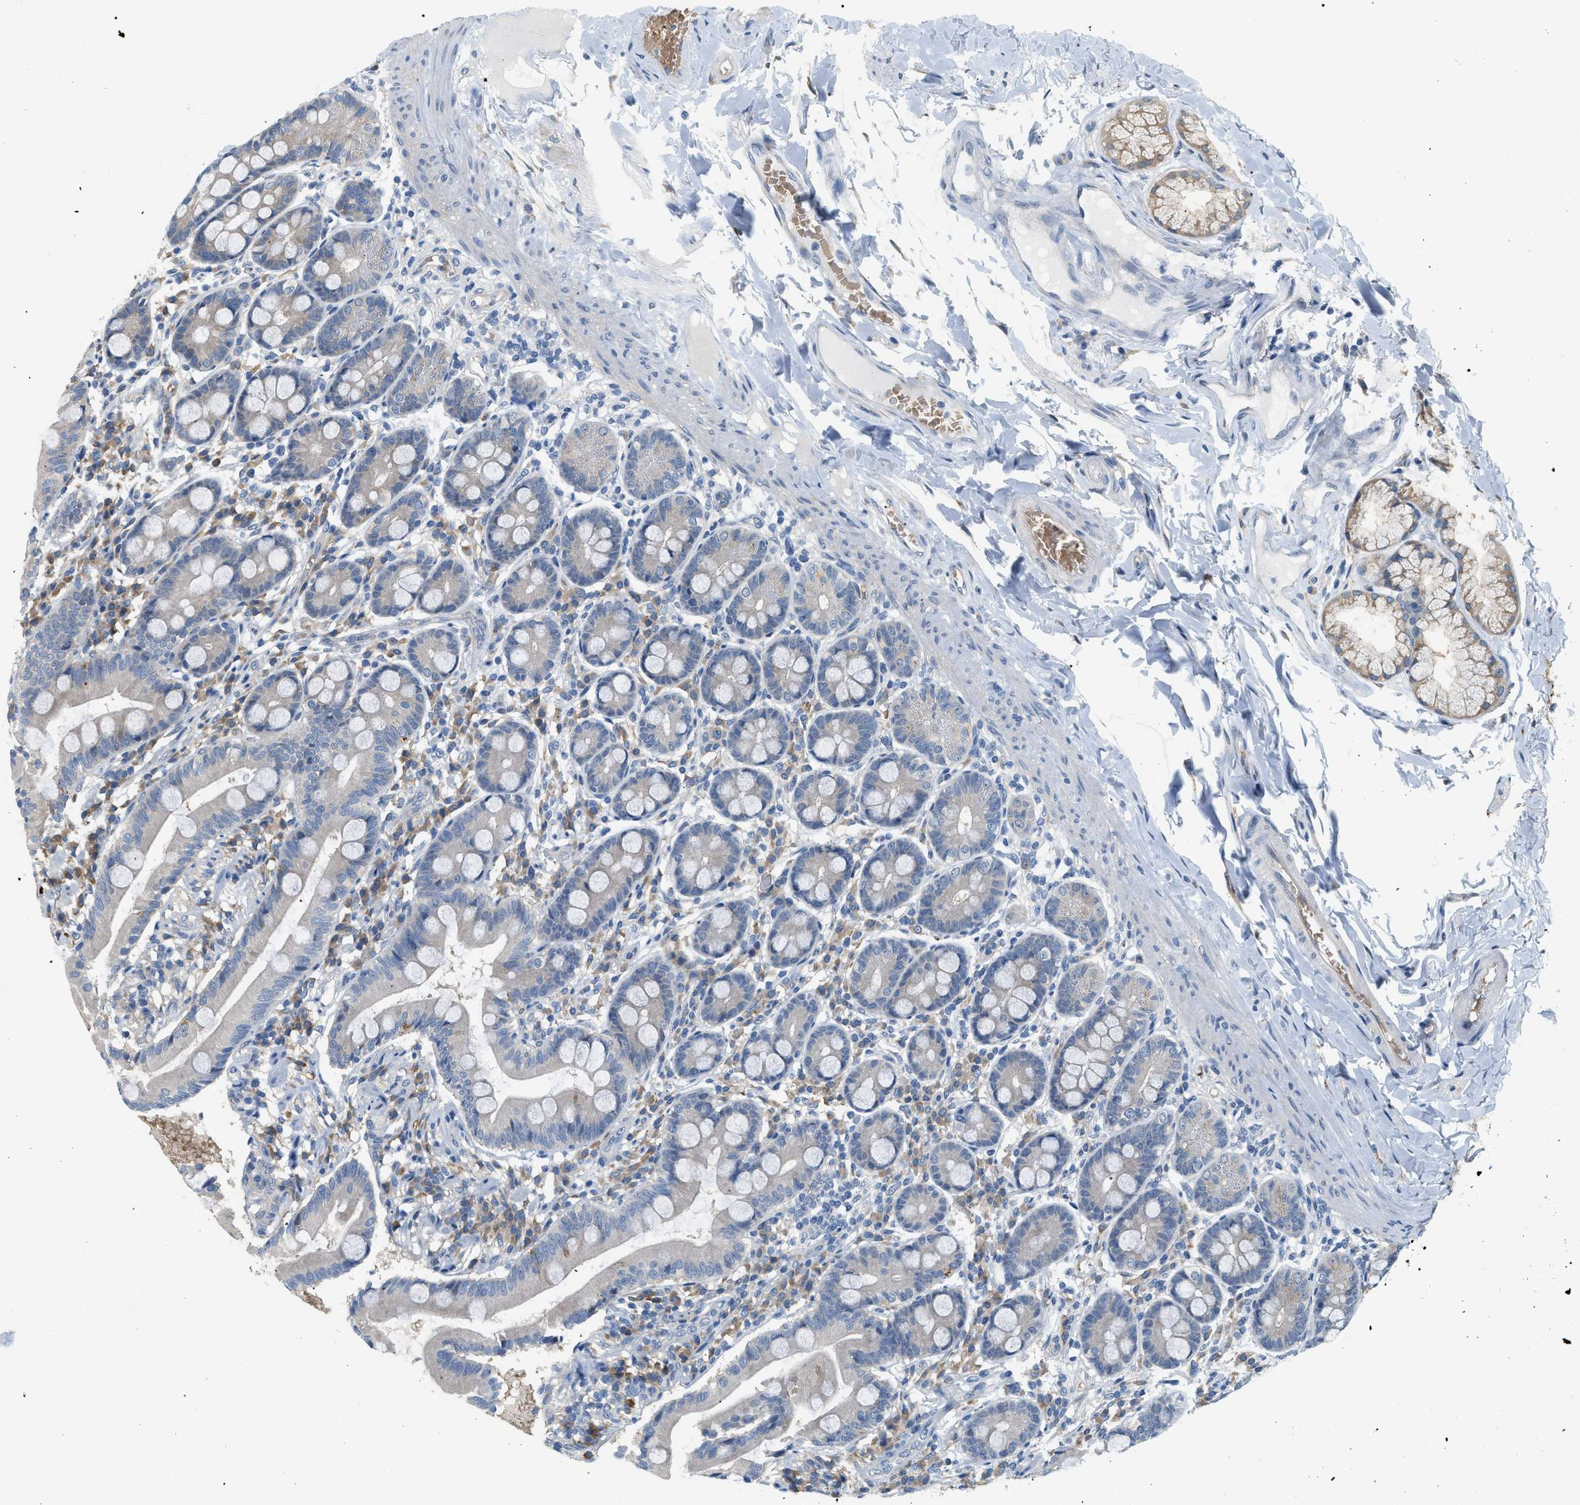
{"staining": {"intensity": "weak", "quantity": "<25%", "location": "cytoplasmic/membranous"}, "tissue": "duodenum", "cell_type": "Glandular cells", "image_type": "normal", "snomed": [{"axis": "morphology", "description": "Normal tissue, NOS"}, {"axis": "topography", "description": "Duodenum"}], "caption": "This is an immunohistochemistry histopathology image of benign human duodenum. There is no staining in glandular cells.", "gene": "CYTH2", "patient": {"sex": "male", "age": 50}}